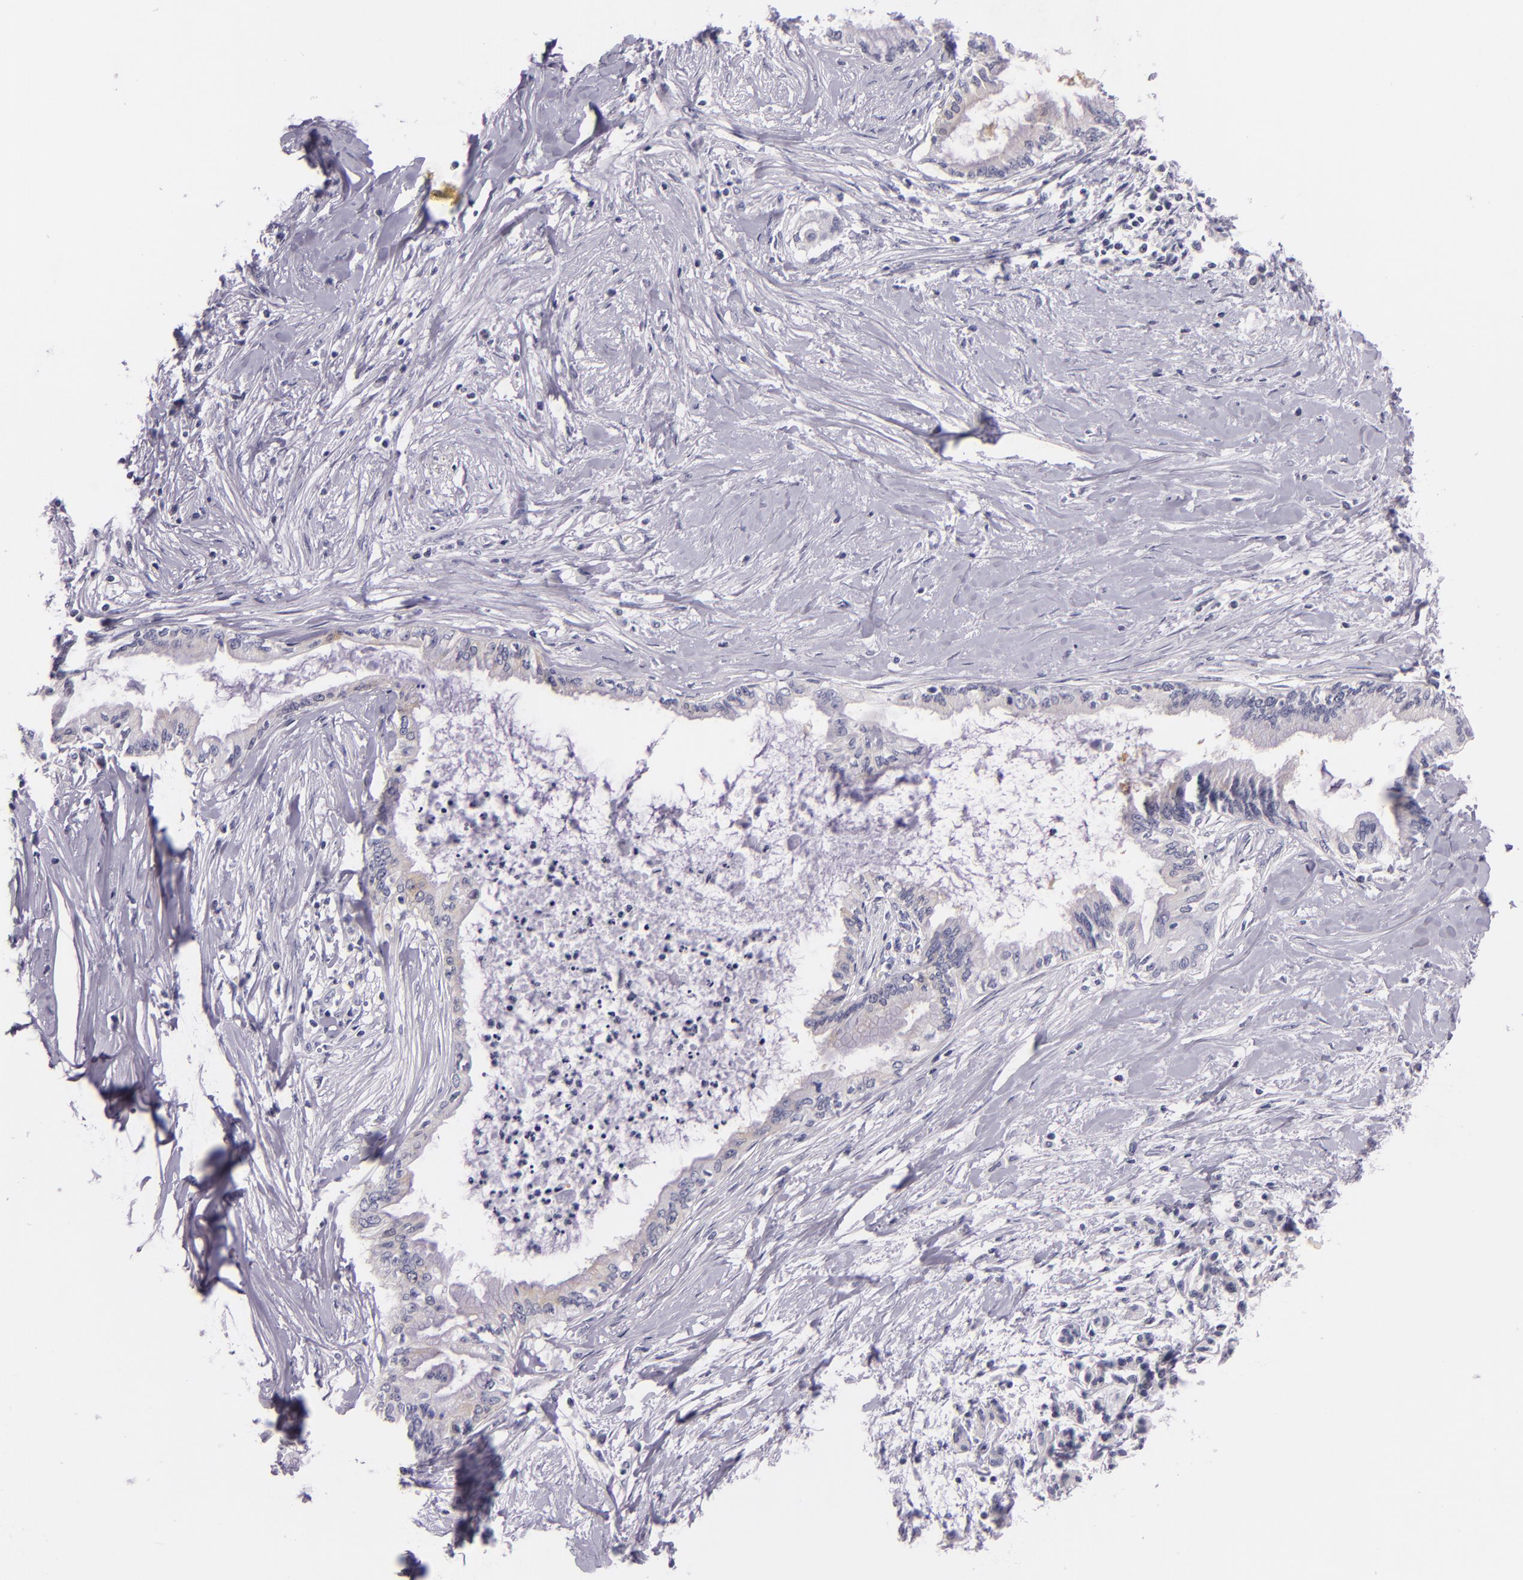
{"staining": {"intensity": "negative", "quantity": "none", "location": "none"}, "tissue": "pancreatic cancer", "cell_type": "Tumor cells", "image_type": "cancer", "snomed": [{"axis": "morphology", "description": "Adenocarcinoma, NOS"}, {"axis": "topography", "description": "Pancreas"}], "caption": "Immunohistochemistry (IHC) photomicrograph of neoplastic tissue: pancreatic cancer stained with DAB (3,3'-diaminobenzidine) shows no significant protein positivity in tumor cells.", "gene": "HSP90AA1", "patient": {"sex": "female", "age": 64}}